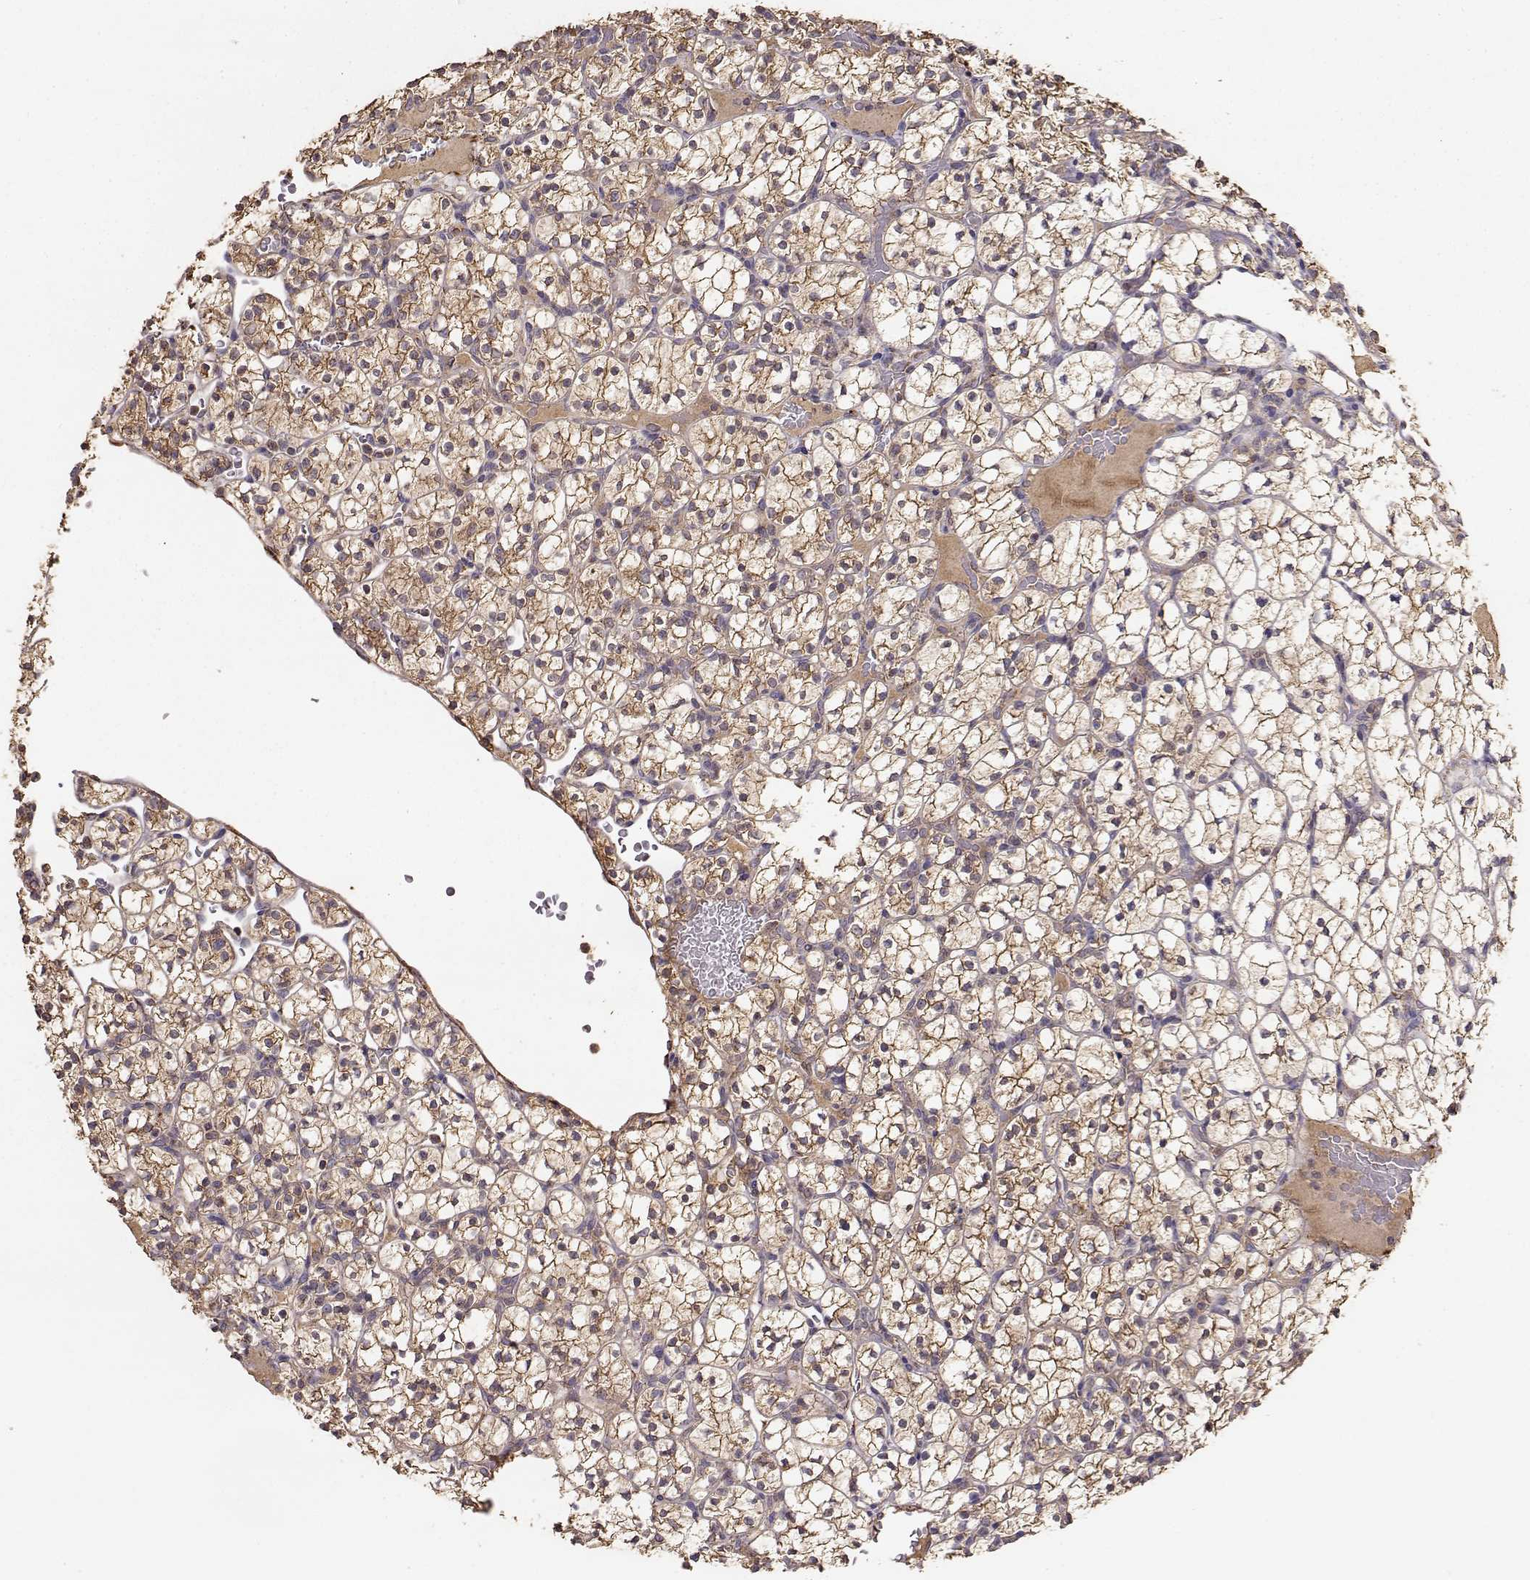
{"staining": {"intensity": "moderate", "quantity": ">75%", "location": "cytoplasmic/membranous"}, "tissue": "renal cancer", "cell_type": "Tumor cells", "image_type": "cancer", "snomed": [{"axis": "morphology", "description": "Adenocarcinoma, NOS"}, {"axis": "topography", "description": "Kidney"}], "caption": "A micrograph of human renal cancer (adenocarcinoma) stained for a protein displays moderate cytoplasmic/membranous brown staining in tumor cells.", "gene": "TARS3", "patient": {"sex": "female", "age": 89}}